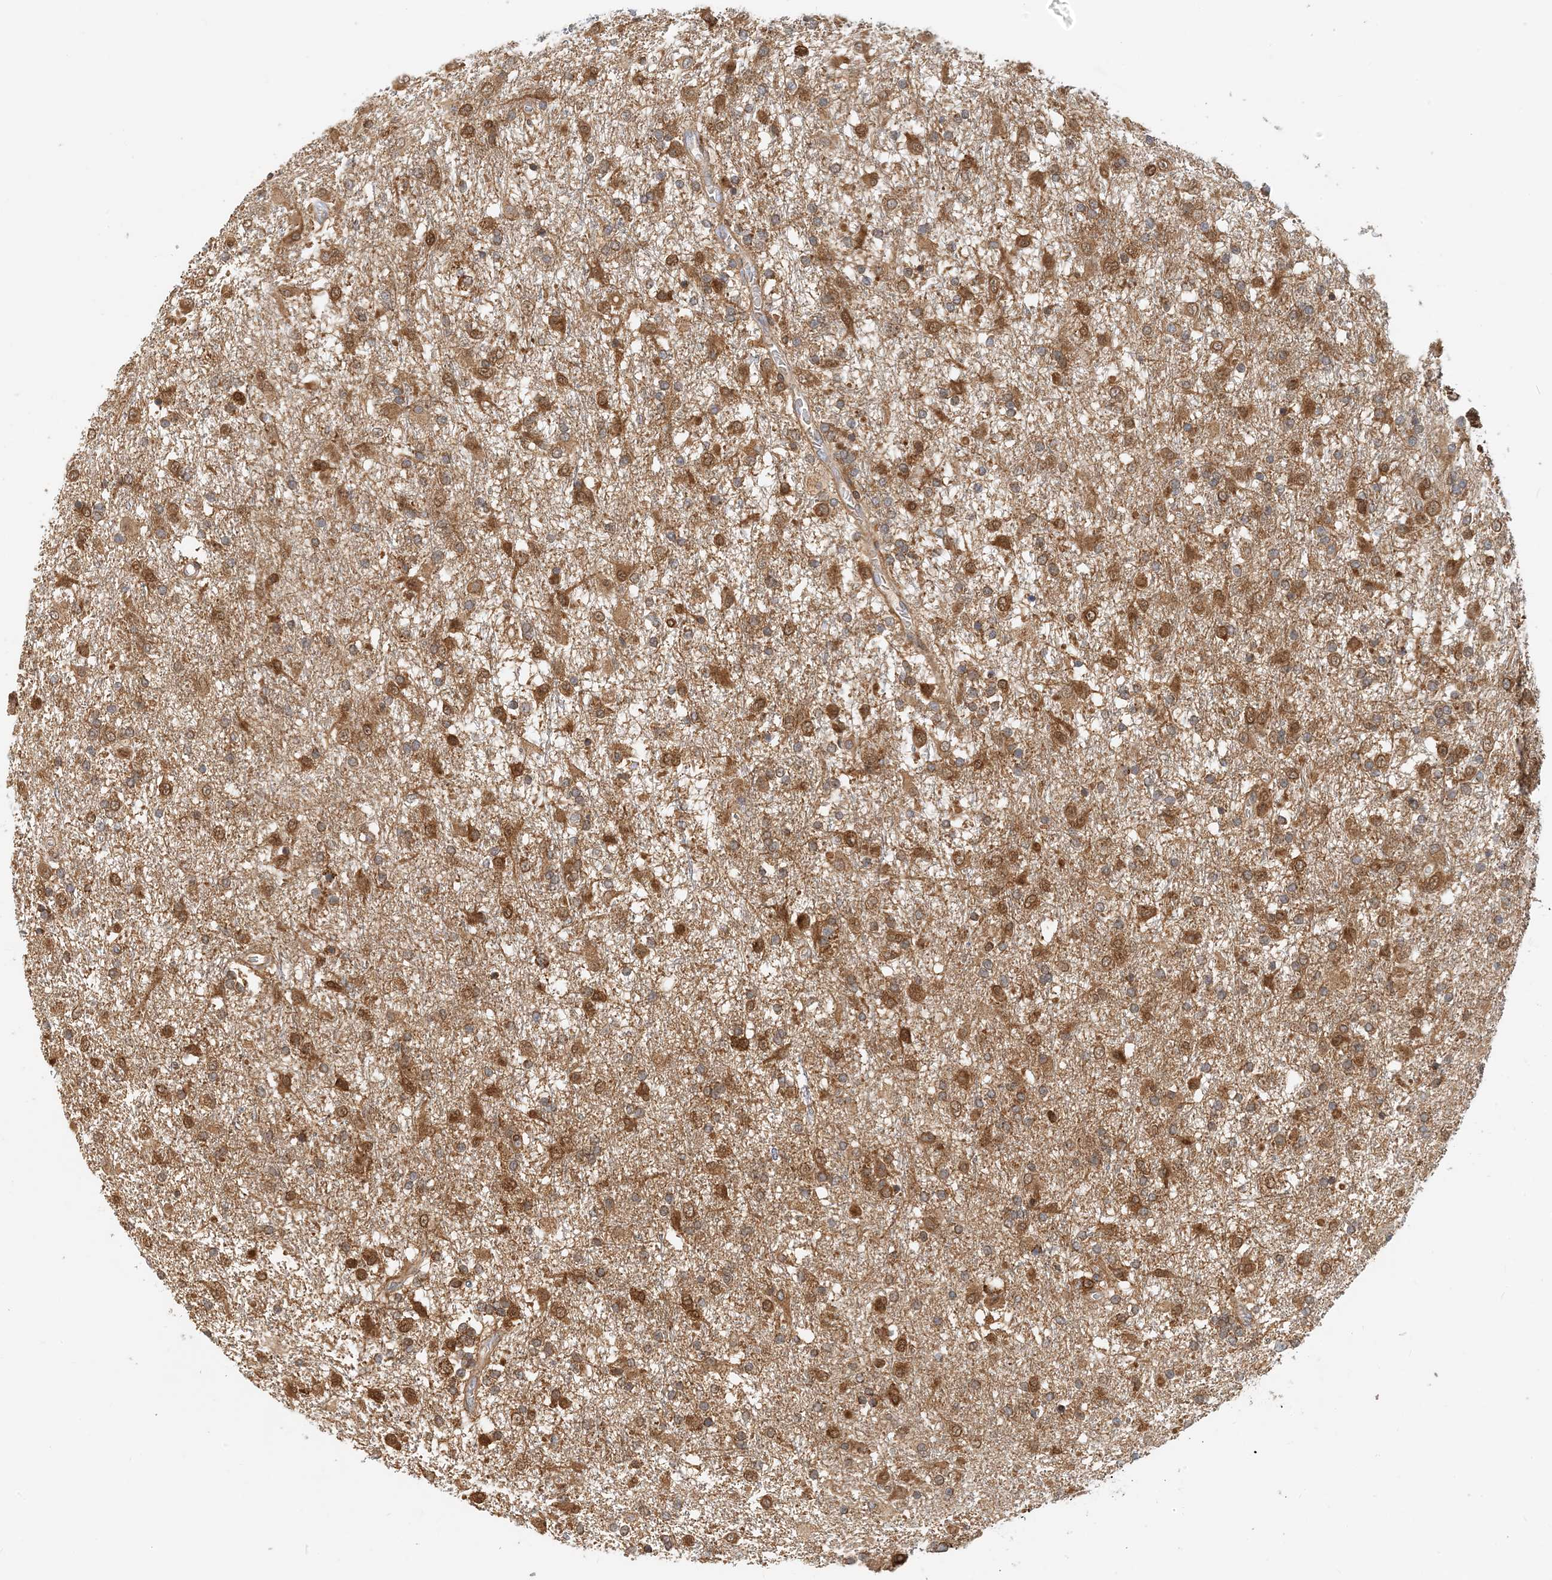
{"staining": {"intensity": "moderate", "quantity": ">75%", "location": "cytoplasmic/membranous"}, "tissue": "glioma", "cell_type": "Tumor cells", "image_type": "cancer", "snomed": [{"axis": "morphology", "description": "Glioma, malignant, Low grade"}, {"axis": "topography", "description": "Brain"}], "caption": "Immunohistochemical staining of human low-grade glioma (malignant) displays medium levels of moderate cytoplasmic/membranous expression in about >75% of tumor cells.", "gene": "HNMT", "patient": {"sex": "male", "age": 65}}